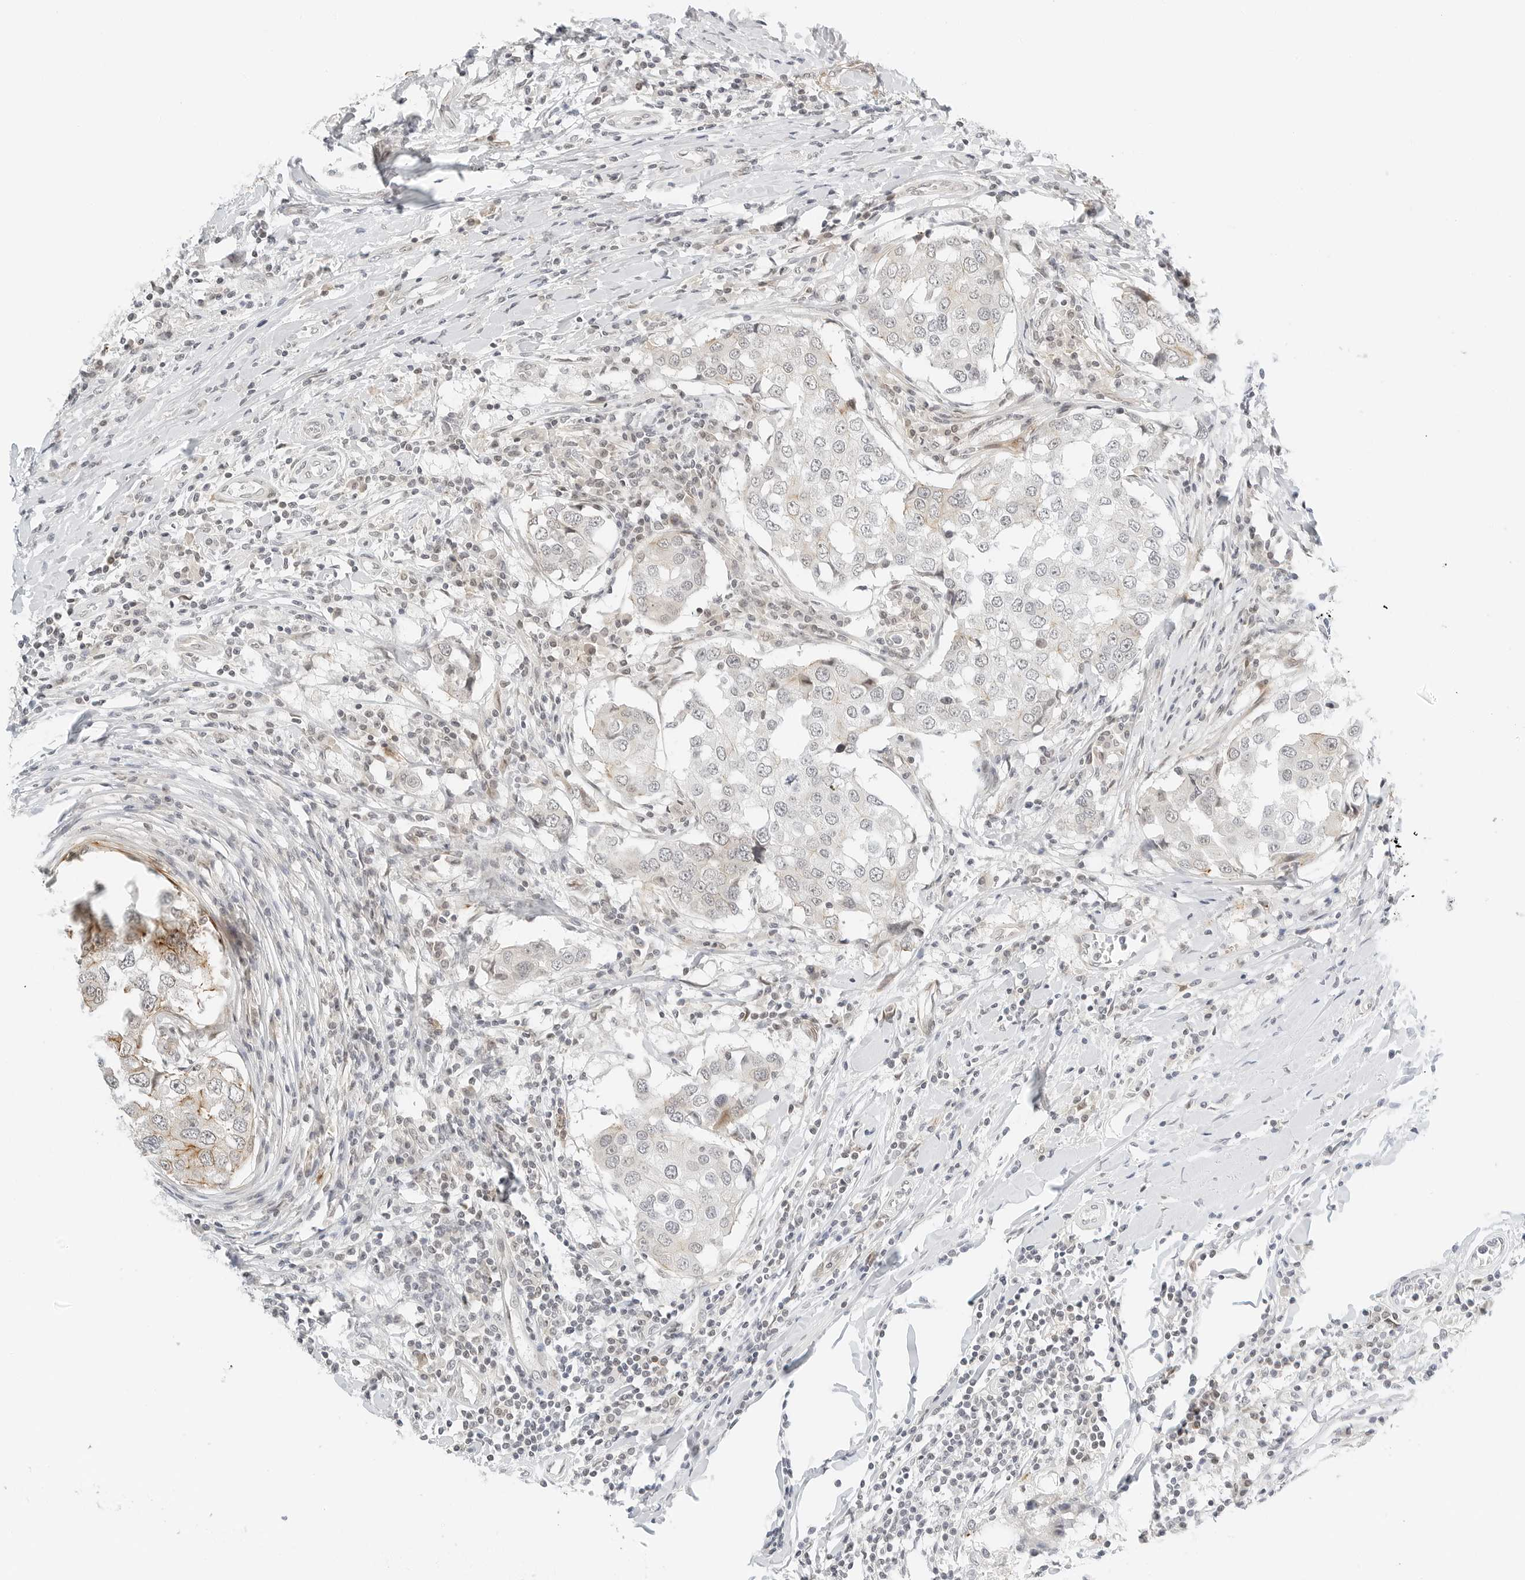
{"staining": {"intensity": "moderate", "quantity": "<25%", "location": "cytoplasmic/membranous,nuclear"}, "tissue": "breast cancer", "cell_type": "Tumor cells", "image_type": "cancer", "snomed": [{"axis": "morphology", "description": "Duct carcinoma"}, {"axis": "topography", "description": "Breast"}], "caption": "Brown immunohistochemical staining in breast cancer (intraductal carcinoma) exhibits moderate cytoplasmic/membranous and nuclear positivity in approximately <25% of tumor cells.", "gene": "NEO1", "patient": {"sex": "female", "age": 27}}